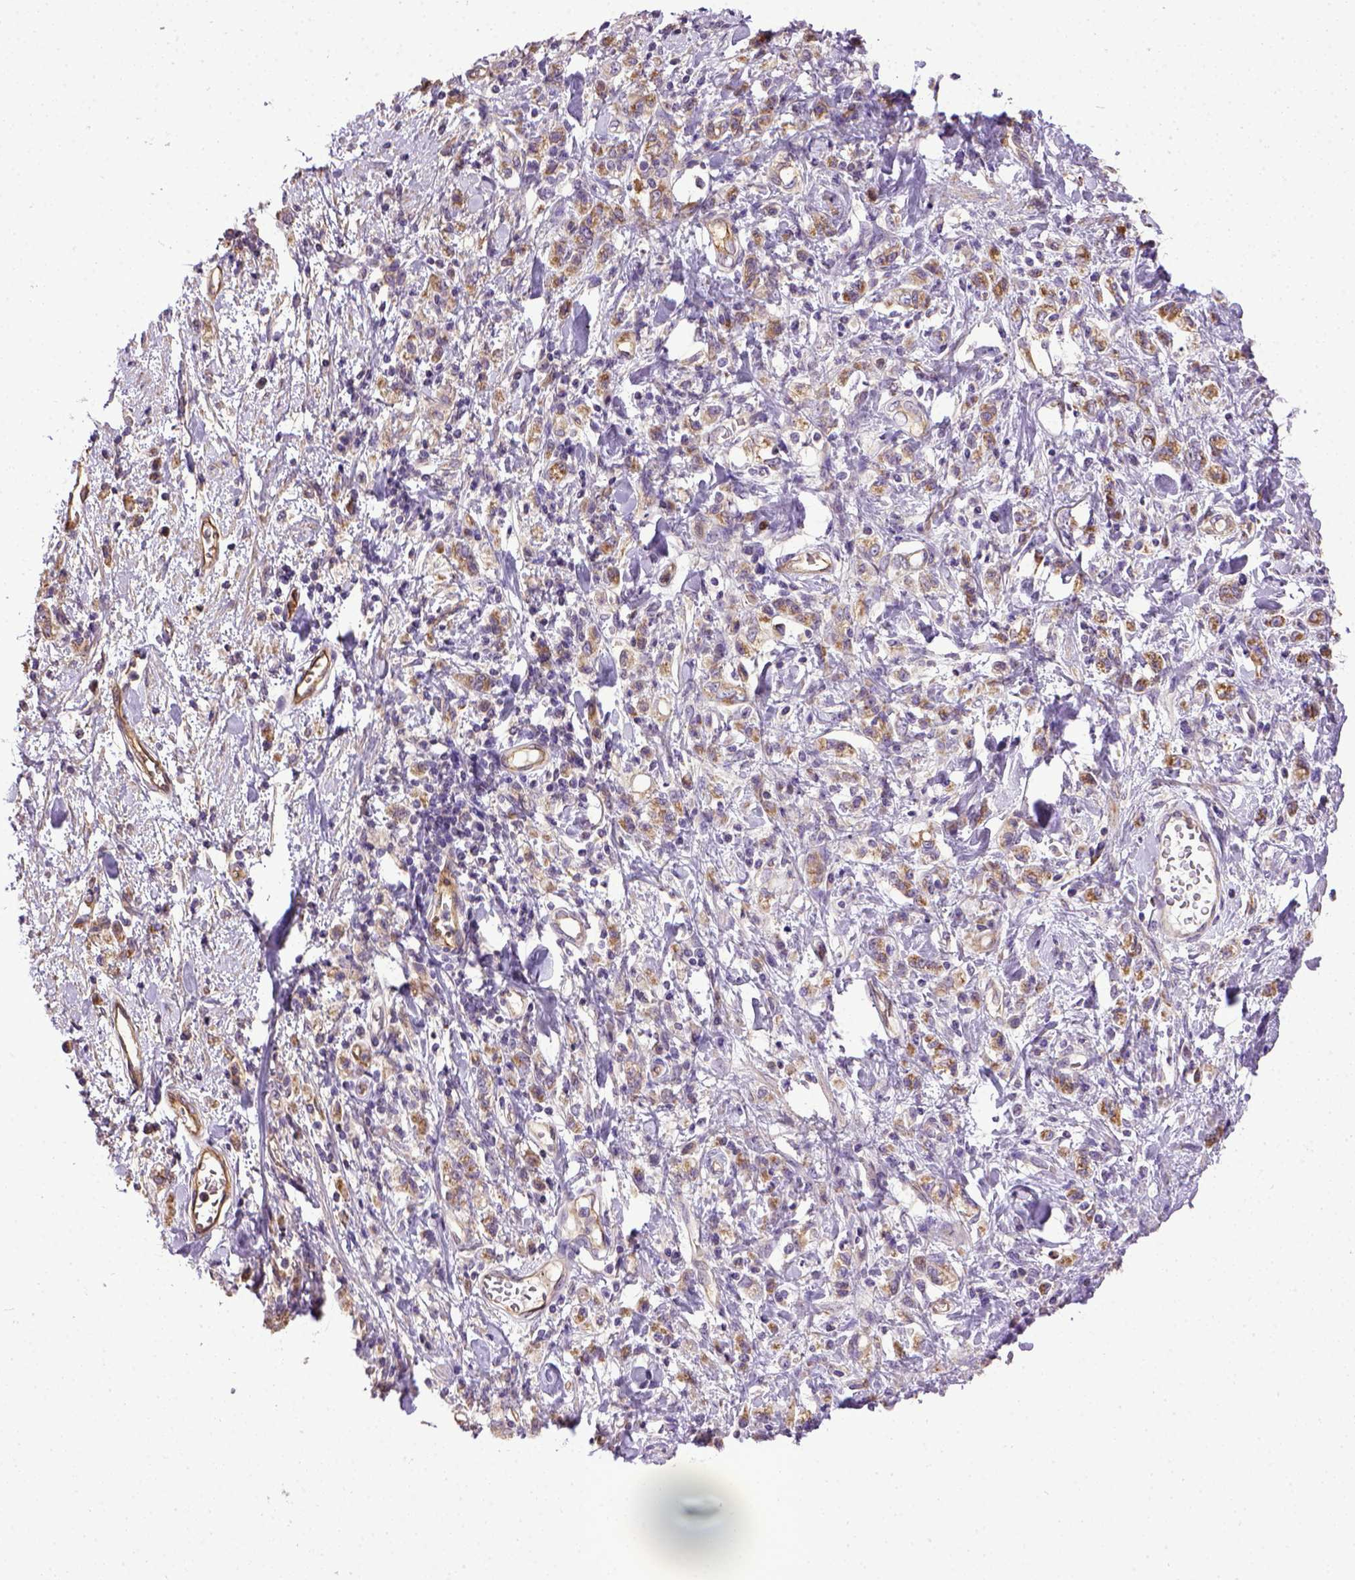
{"staining": {"intensity": "moderate", "quantity": ">75%", "location": "cytoplasmic/membranous"}, "tissue": "stomach cancer", "cell_type": "Tumor cells", "image_type": "cancer", "snomed": [{"axis": "morphology", "description": "Adenocarcinoma, NOS"}, {"axis": "topography", "description": "Stomach"}], "caption": "Human stomach adenocarcinoma stained for a protein (brown) reveals moderate cytoplasmic/membranous positive positivity in about >75% of tumor cells.", "gene": "ENG", "patient": {"sex": "male", "age": 77}}